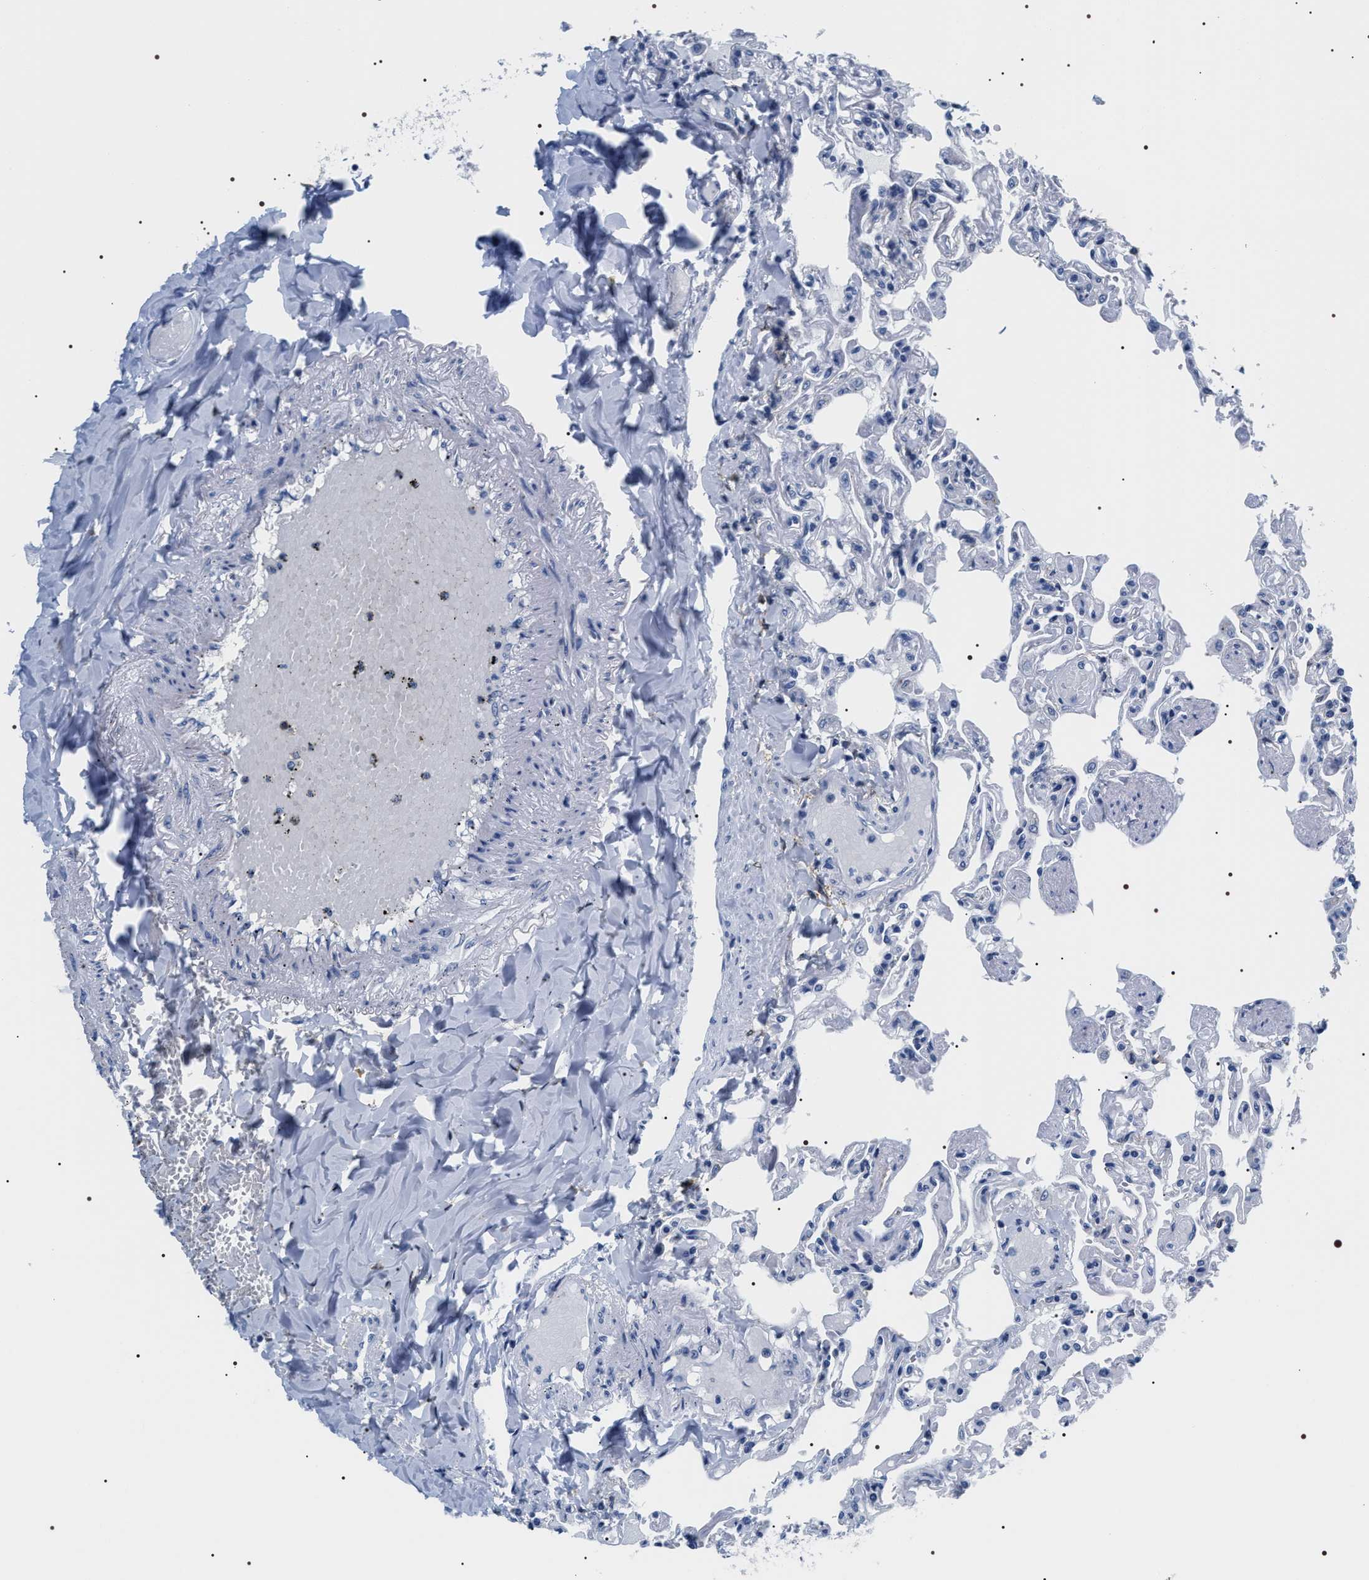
{"staining": {"intensity": "weak", "quantity": "<25%", "location": "cytoplasmic/membranous"}, "tissue": "lung", "cell_type": "Alveolar cells", "image_type": "normal", "snomed": [{"axis": "morphology", "description": "Normal tissue, NOS"}, {"axis": "topography", "description": "Lung"}], "caption": "Immunohistochemical staining of normal lung shows no significant expression in alveolar cells. (Stains: DAB (3,3'-diaminobenzidine) immunohistochemistry with hematoxylin counter stain, Microscopy: brightfield microscopy at high magnification).", "gene": "ADH4", "patient": {"sex": "male", "age": 21}}